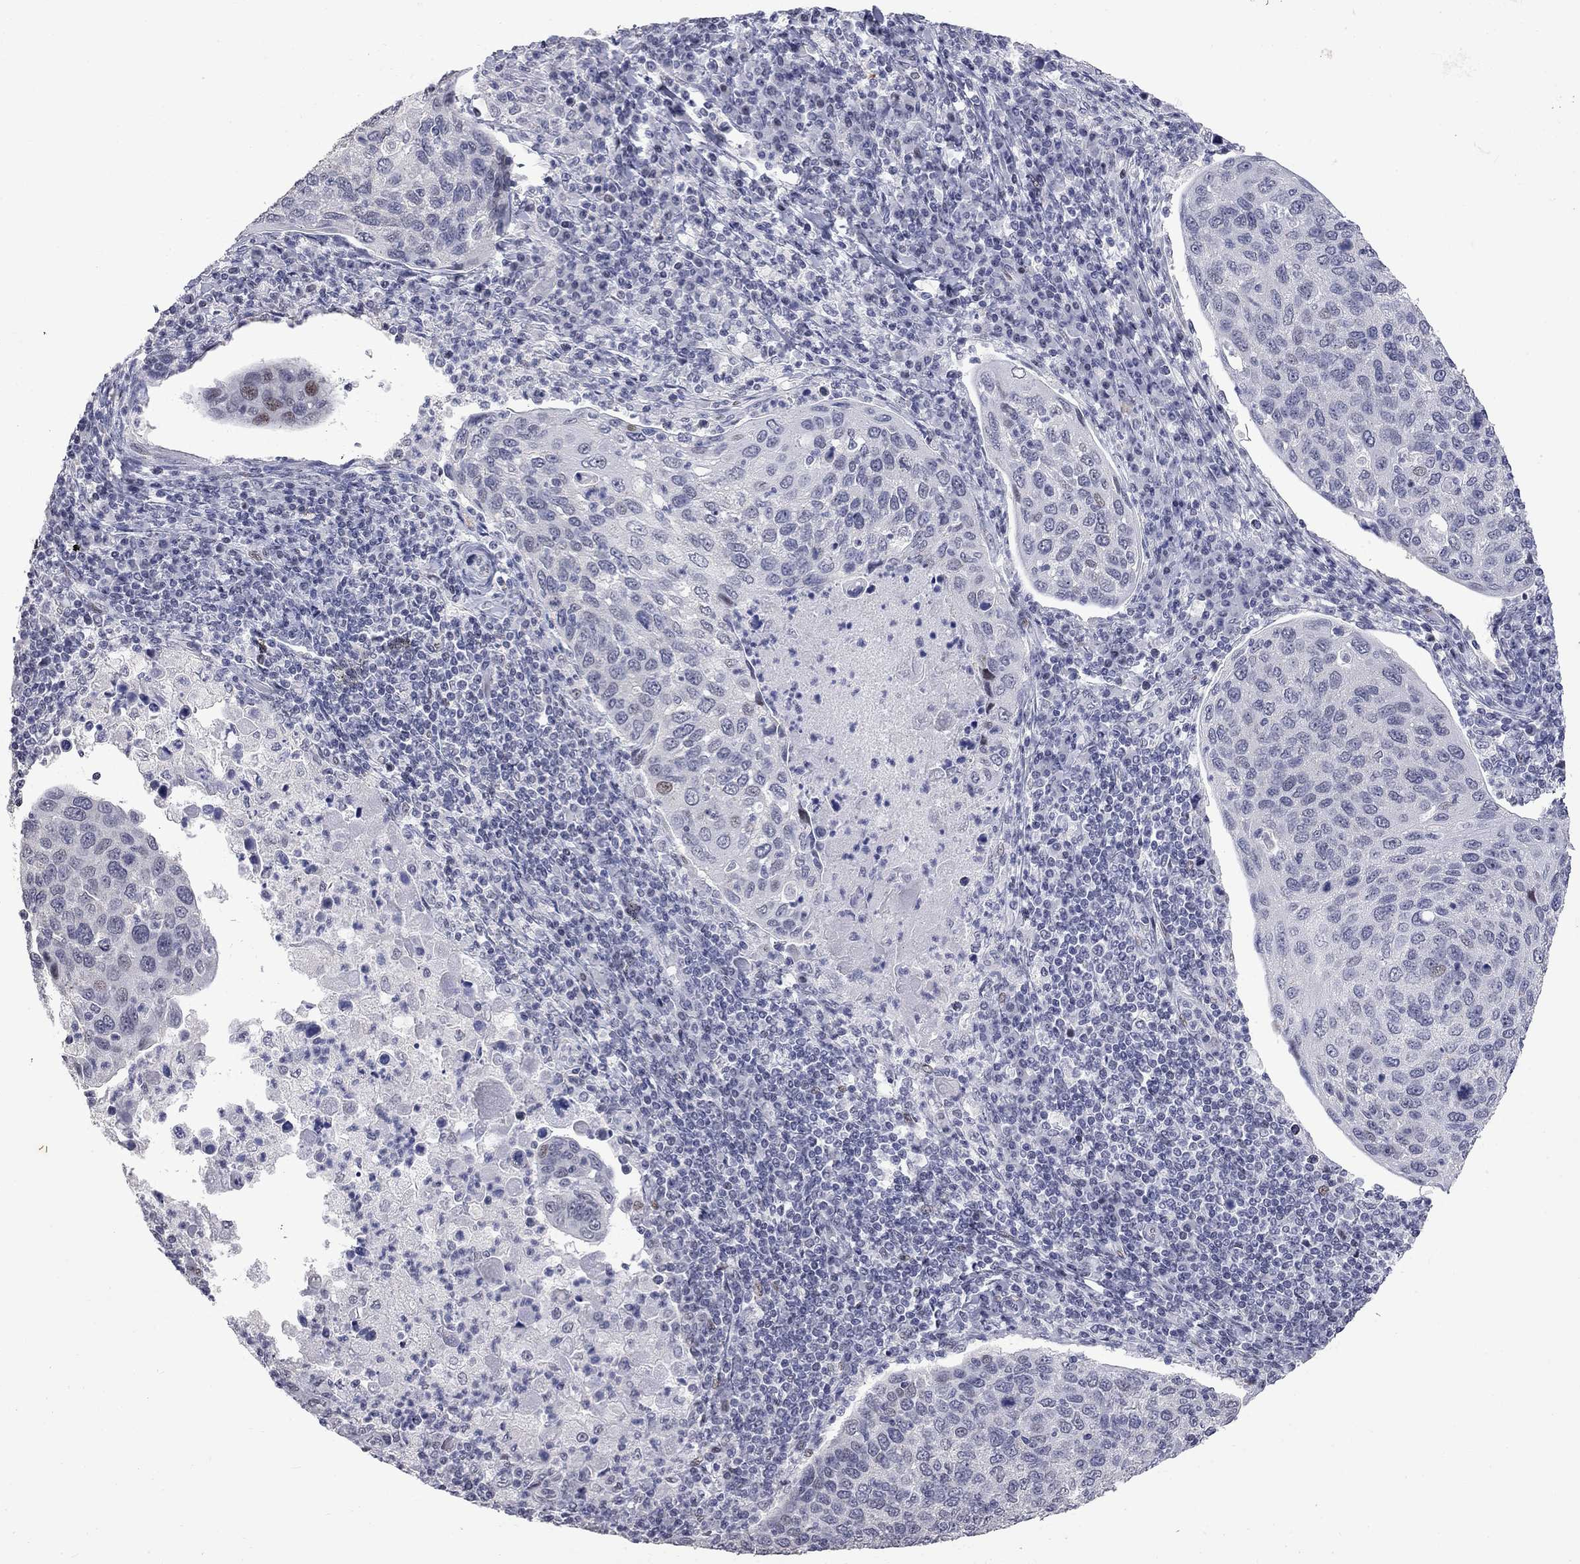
{"staining": {"intensity": "weak", "quantity": "<25%", "location": "nuclear"}, "tissue": "cervical cancer", "cell_type": "Tumor cells", "image_type": "cancer", "snomed": [{"axis": "morphology", "description": "Squamous cell carcinoma, NOS"}, {"axis": "topography", "description": "Cervix"}], "caption": "Immunohistochemistry photomicrograph of neoplastic tissue: human cervical cancer (squamous cell carcinoma) stained with DAB displays no significant protein expression in tumor cells. (DAB (3,3'-diaminobenzidine) immunohistochemistry (IHC) visualized using brightfield microscopy, high magnification).", "gene": "ZNF154", "patient": {"sex": "female", "age": 54}}